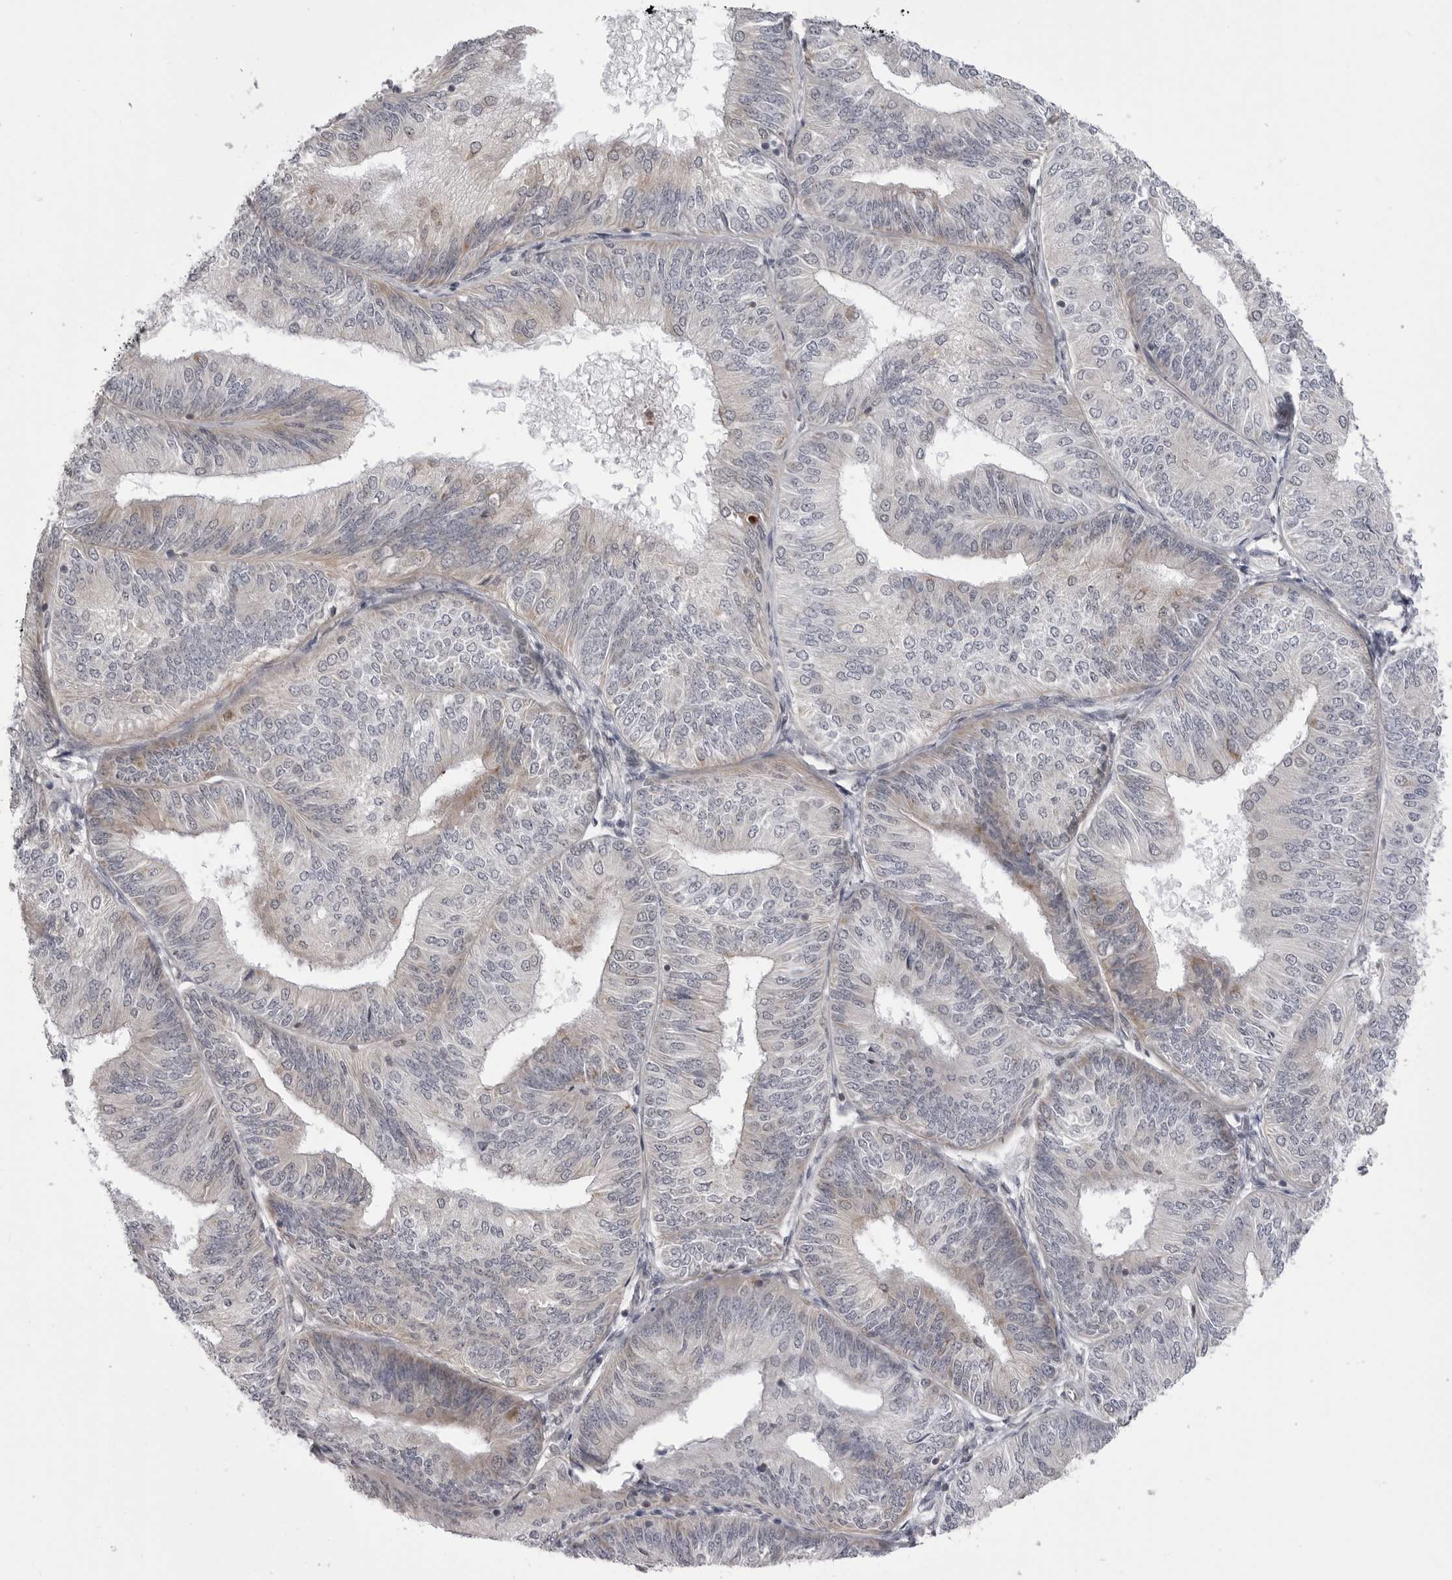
{"staining": {"intensity": "negative", "quantity": "none", "location": "none"}, "tissue": "endometrial cancer", "cell_type": "Tumor cells", "image_type": "cancer", "snomed": [{"axis": "morphology", "description": "Adenocarcinoma, NOS"}, {"axis": "topography", "description": "Endometrium"}], "caption": "Immunohistochemistry (IHC) photomicrograph of neoplastic tissue: human endometrial cancer stained with DAB (3,3'-diaminobenzidine) shows no significant protein positivity in tumor cells.", "gene": "CCDC18", "patient": {"sex": "female", "age": 58}}